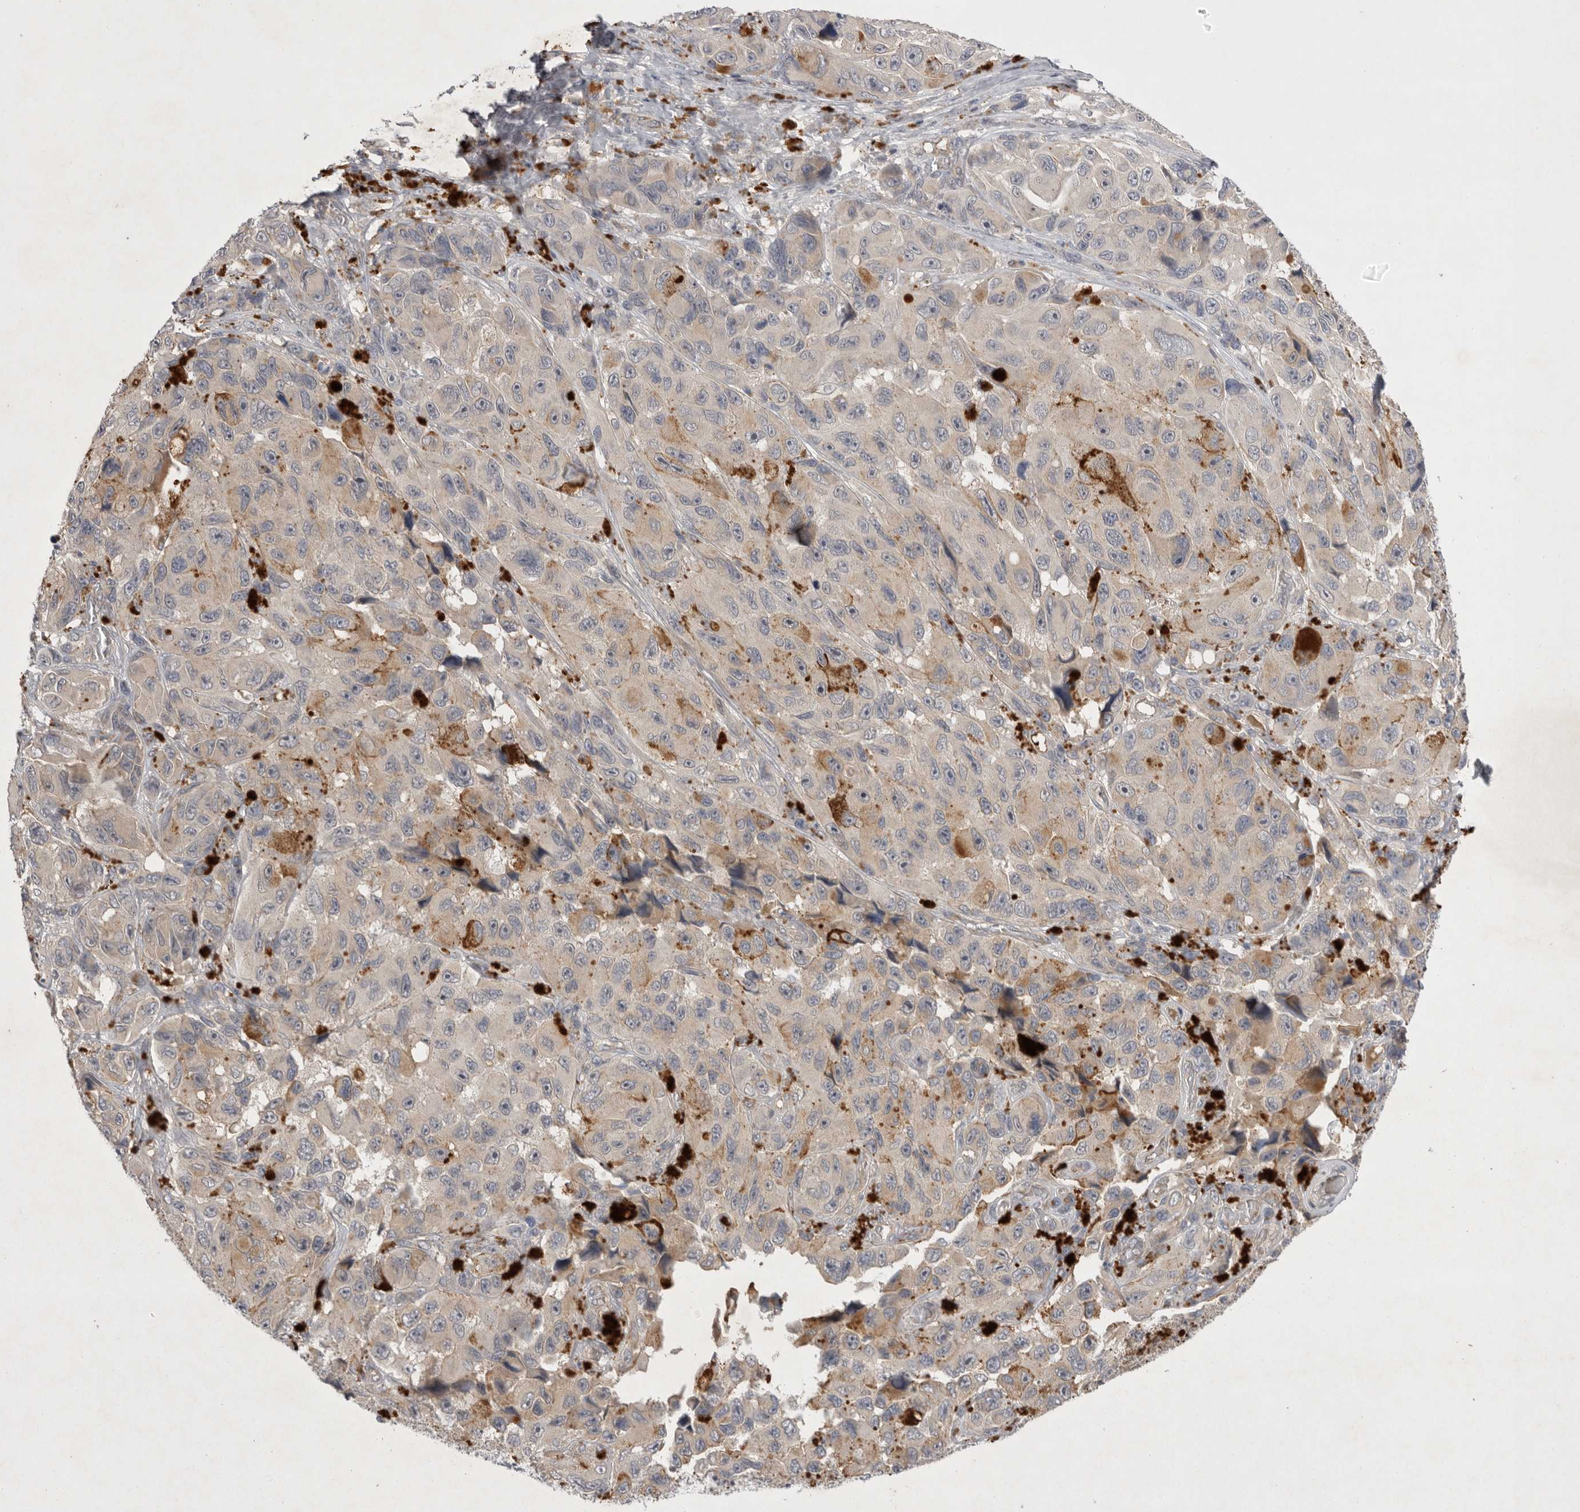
{"staining": {"intensity": "negative", "quantity": "none", "location": "none"}, "tissue": "melanoma", "cell_type": "Tumor cells", "image_type": "cancer", "snomed": [{"axis": "morphology", "description": "Malignant melanoma, NOS"}, {"axis": "topography", "description": "Skin"}], "caption": "Tumor cells are negative for brown protein staining in melanoma.", "gene": "NRCAM", "patient": {"sex": "female", "age": 73}}